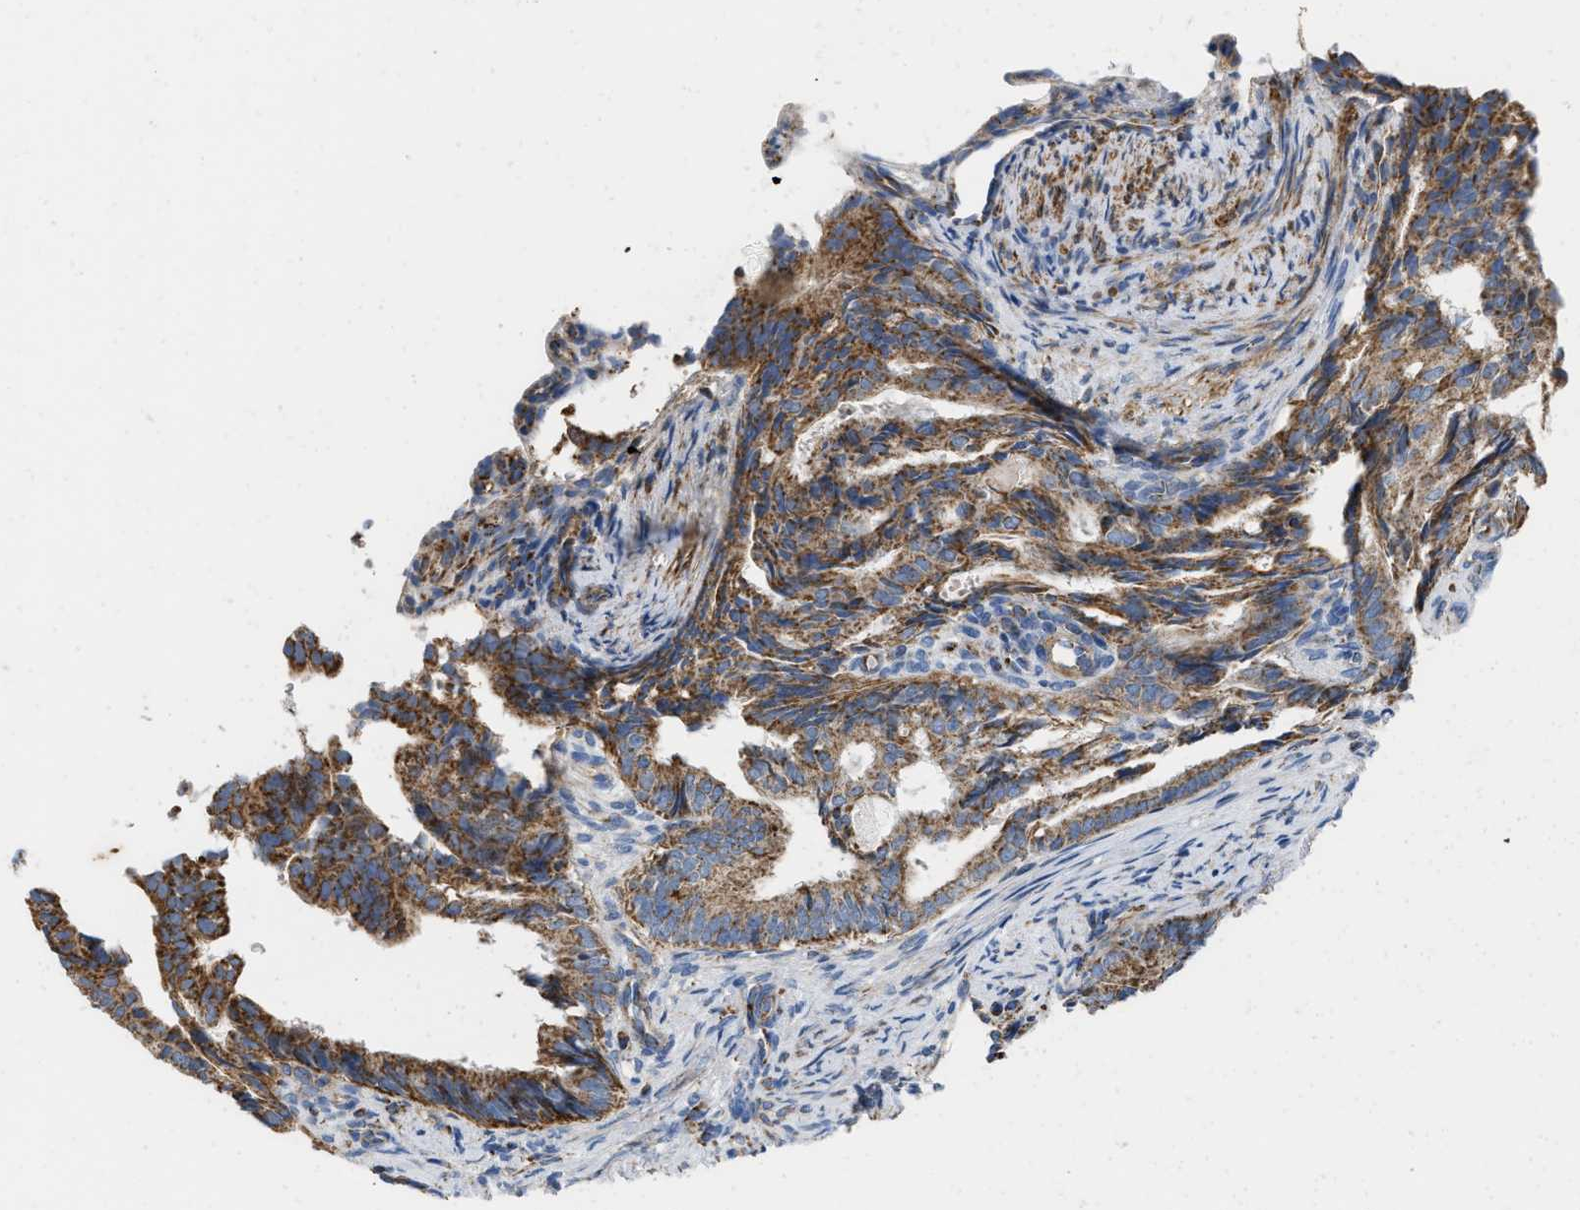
{"staining": {"intensity": "strong", "quantity": ">75%", "location": "cytoplasmic/membranous"}, "tissue": "endometrial cancer", "cell_type": "Tumor cells", "image_type": "cancer", "snomed": [{"axis": "morphology", "description": "Adenocarcinoma, NOS"}, {"axis": "topography", "description": "Endometrium"}], "caption": "Endometrial cancer (adenocarcinoma) stained for a protein (brown) displays strong cytoplasmic/membranous positive staining in approximately >75% of tumor cells.", "gene": "GRB10", "patient": {"sex": "female", "age": 58}}